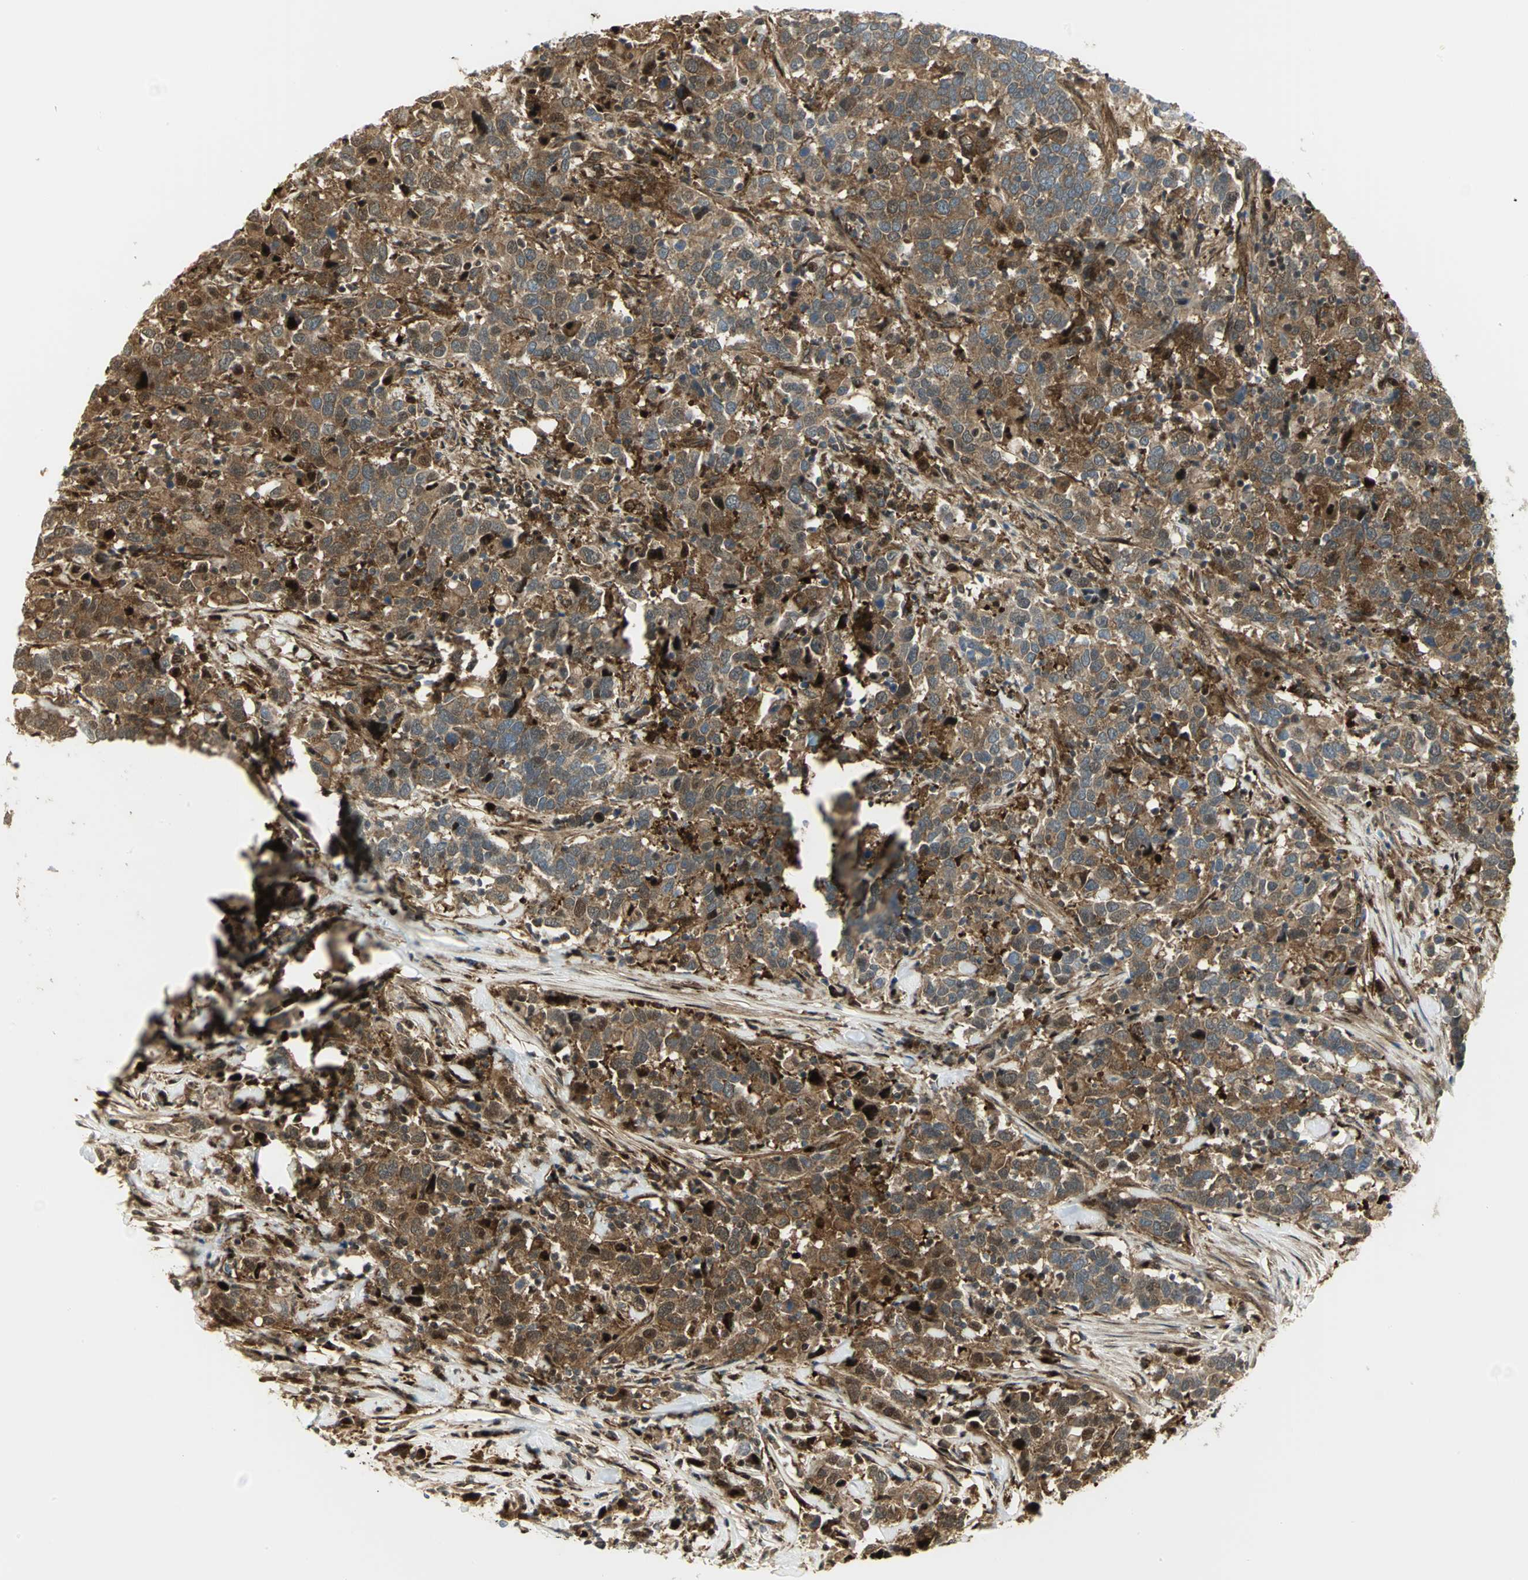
{"staining": {"intensity": "moderate", "quantity": ">75%", "location": "cytoplasmic/membranous"}, "tissue": "urothelial cancer", "cell_type": "Tumor cells", "image_type": "cancer", "snomed": [{"axis": "morphology", "description": "Urothelial carcinoma, High grade"}, {"axis": "topography", "description": "Urinary bladder"}], "caption": "High-power microscopy captured an IHC micrograph of urothelial cancer, revealing moderate cytoplasmic/membranous expression in about >75% of tumor cells.", "gene": "EEA1", "patient": {"sex": "male", "age": 61}}